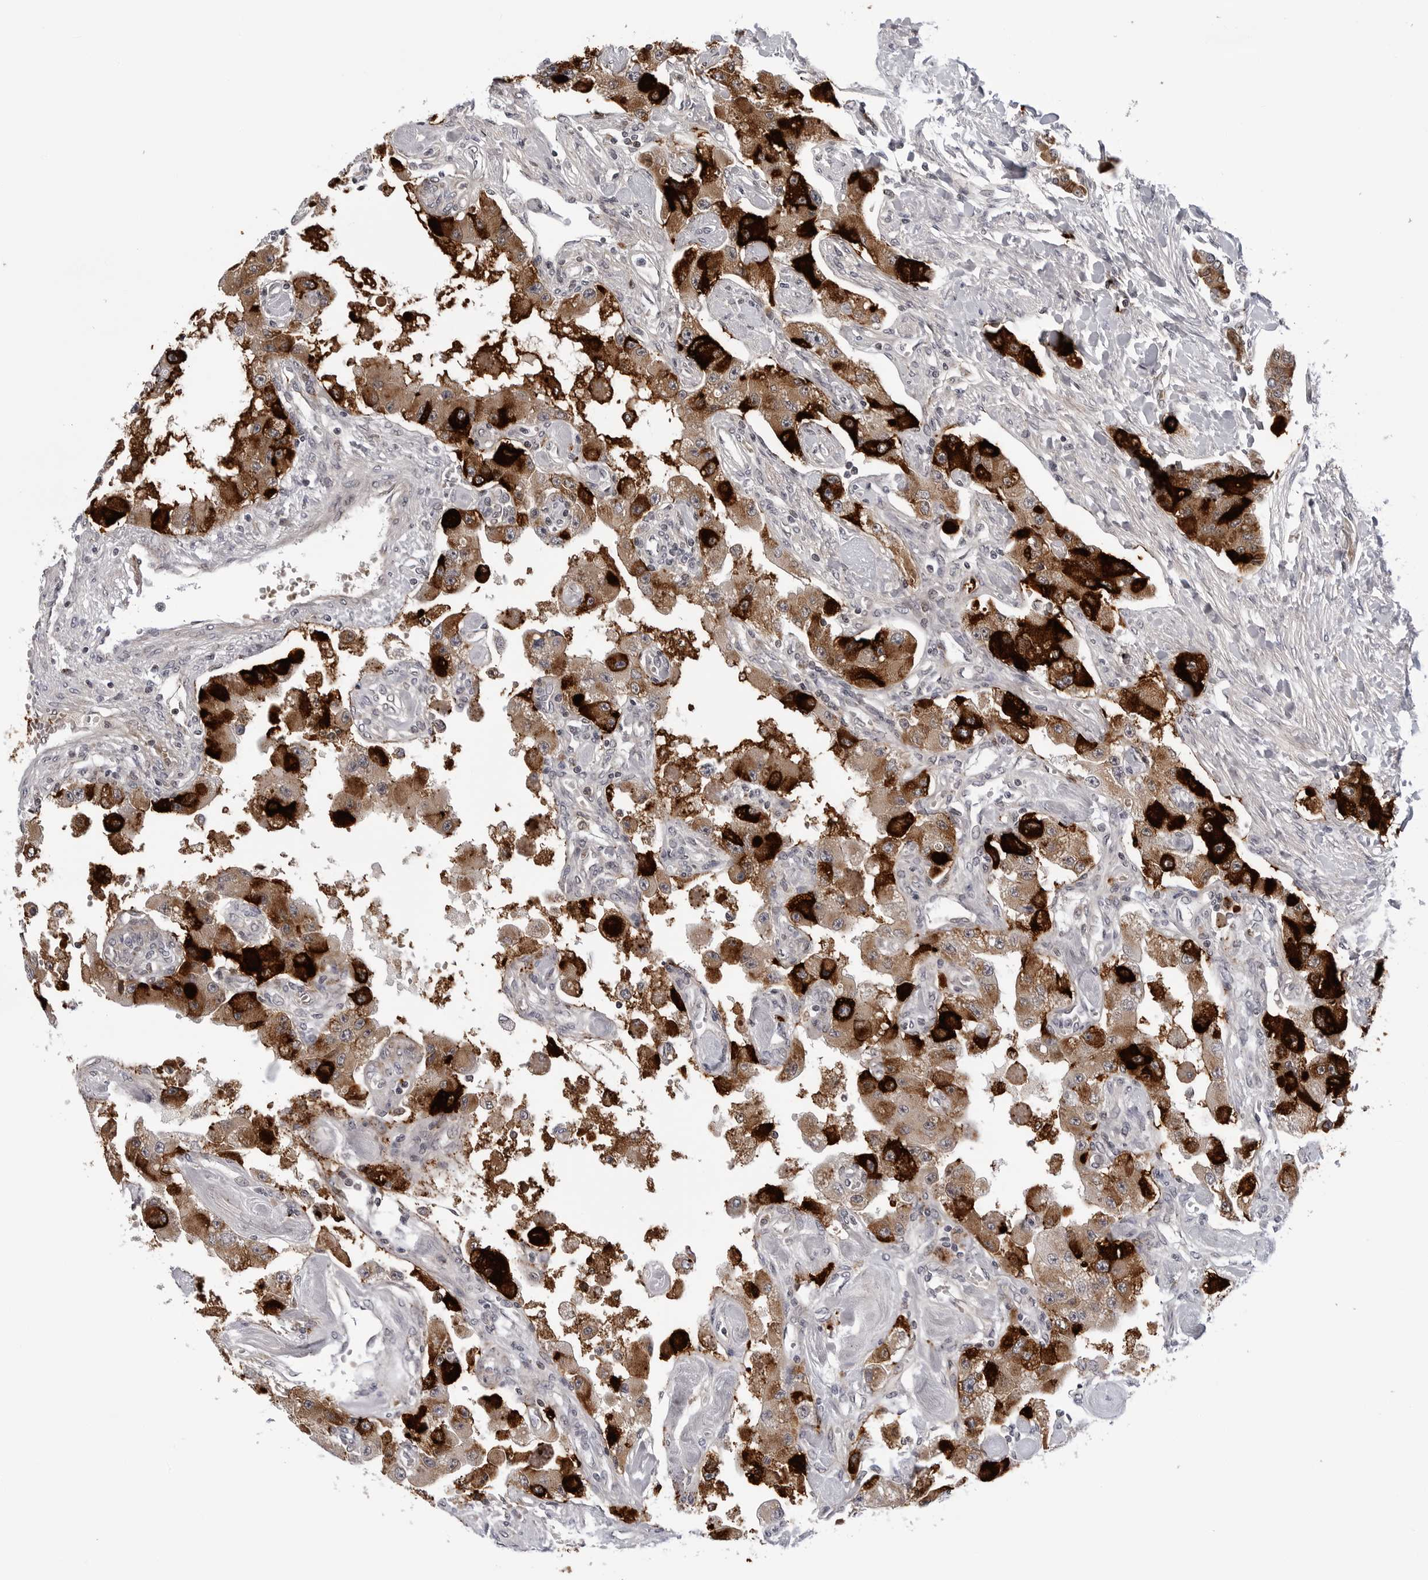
{"staining": {"intensity": "strong", "quantity": "25%-75%", "location": "cytoplasmic/membranous"}, "tissue": "carcinoid", "cell_type": "Tumor cells", "image_type": "cancer", "snomed": [{"axis": "morphology", "description": "Carcinoid, malignant, NOS"}, {"axis": "topography", "description": "Pancreas"}], "caption": "Protein positivity by immunohistochemistry demonstrates strong cytoplasmic/membranous staining in approximately 25%-75% of tumor cells in carcinoid. Nuclei are stained in blue.", "gene": "CDK20", "patient": {"sex": "male", "age": 41}}